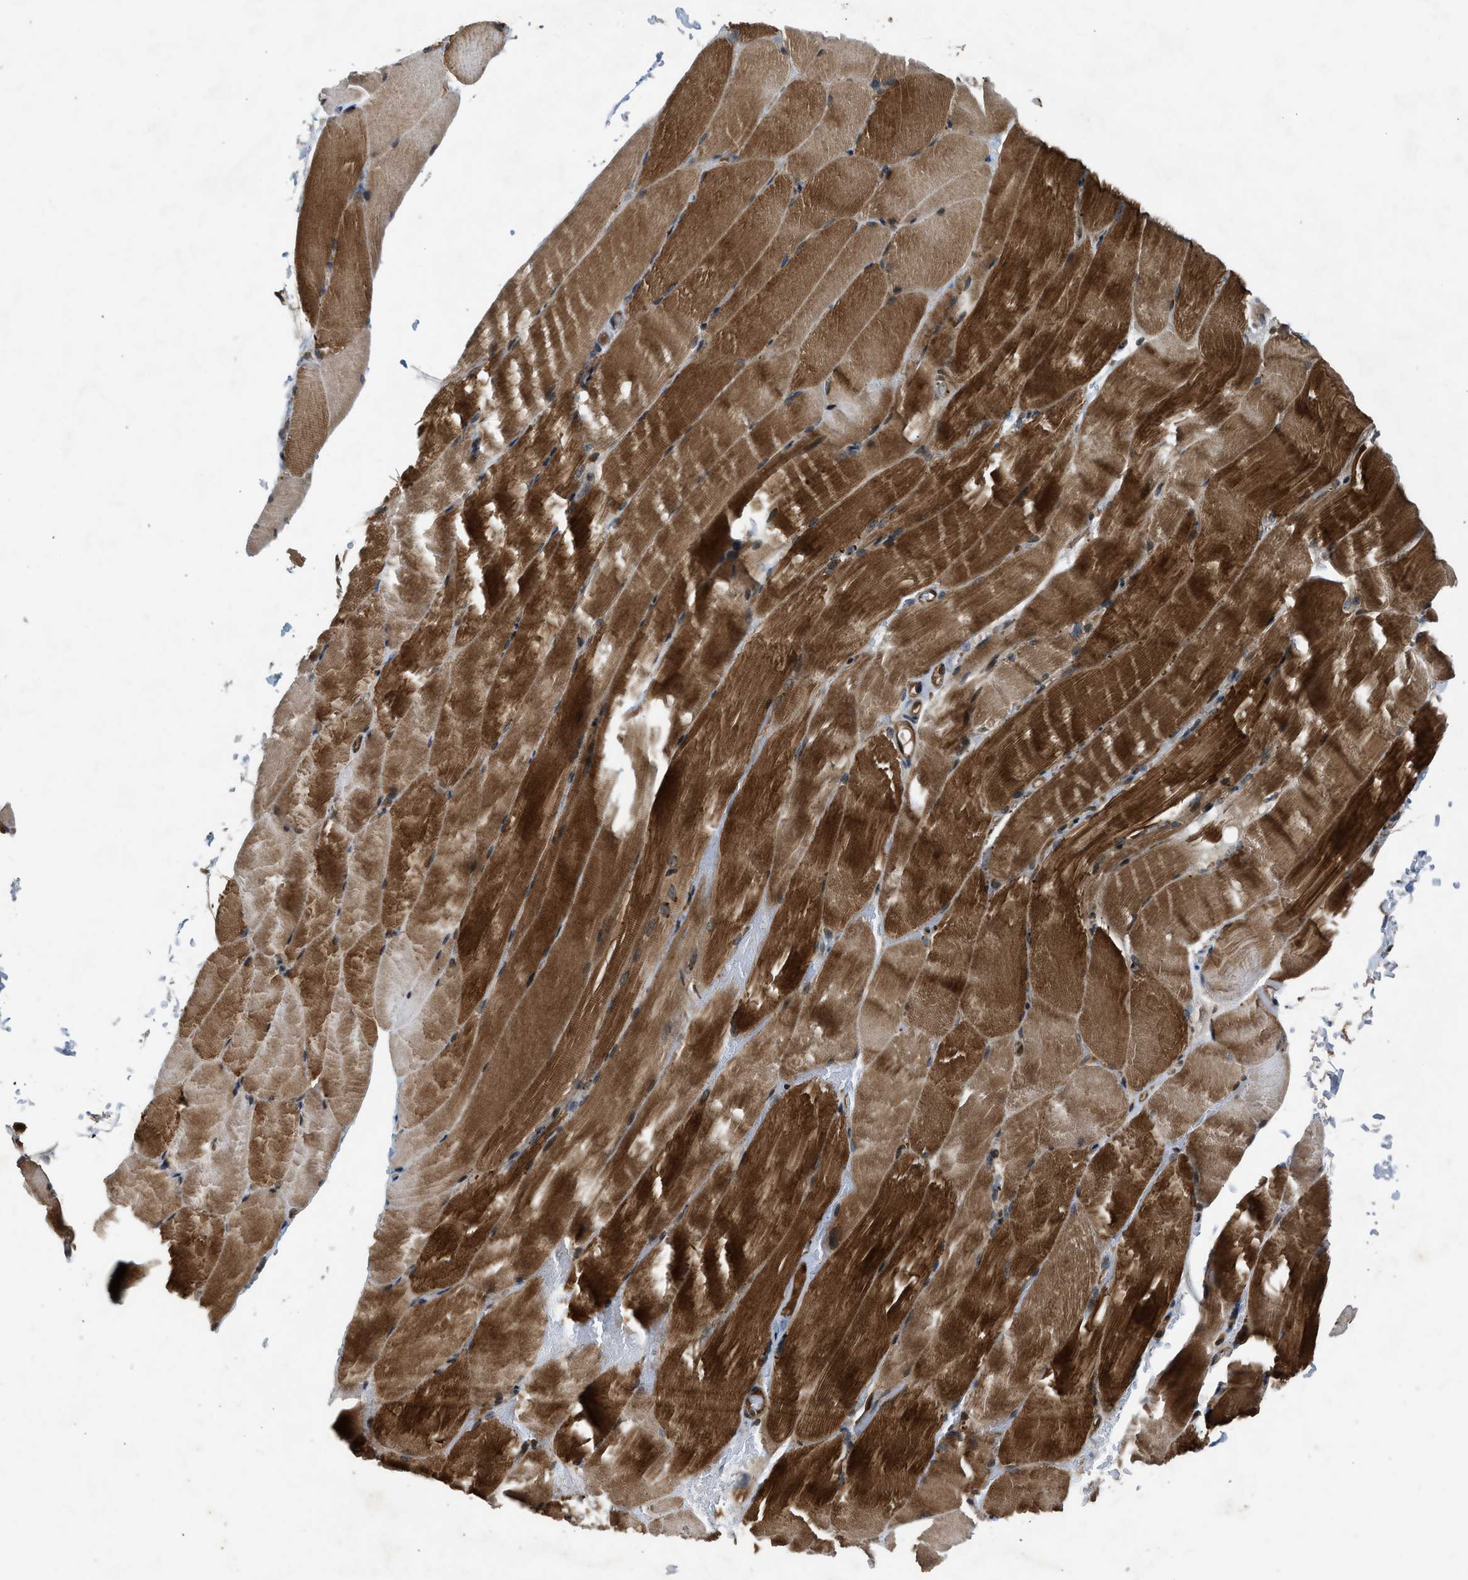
{"staining": {"intensity": "strong", "quantity": ">75%", "location": "cytoplasmic/membranous"}, "tissue": "skeletal muscle", "cell_type": "Myocytes", "image_type": "normal", "snomed": [{"axis": "morphology", "description": "Normal tissue, NOS"}, {"axis": "topography", "description": "Skeletal muscle"}, {"axis": "topography", "description": "Parathyroid gland"}], "caption": "DAB immunohistochemical staining of benign skeletal muscle reveals strong cytoplasmic/membranous protein positivity in approximately >75% of myocytes. (DAB IHC, brown staining for protein, blue staining for nuclei).", "gene": "TXNL1", "patient": {"sex": "female", "age": 37}}